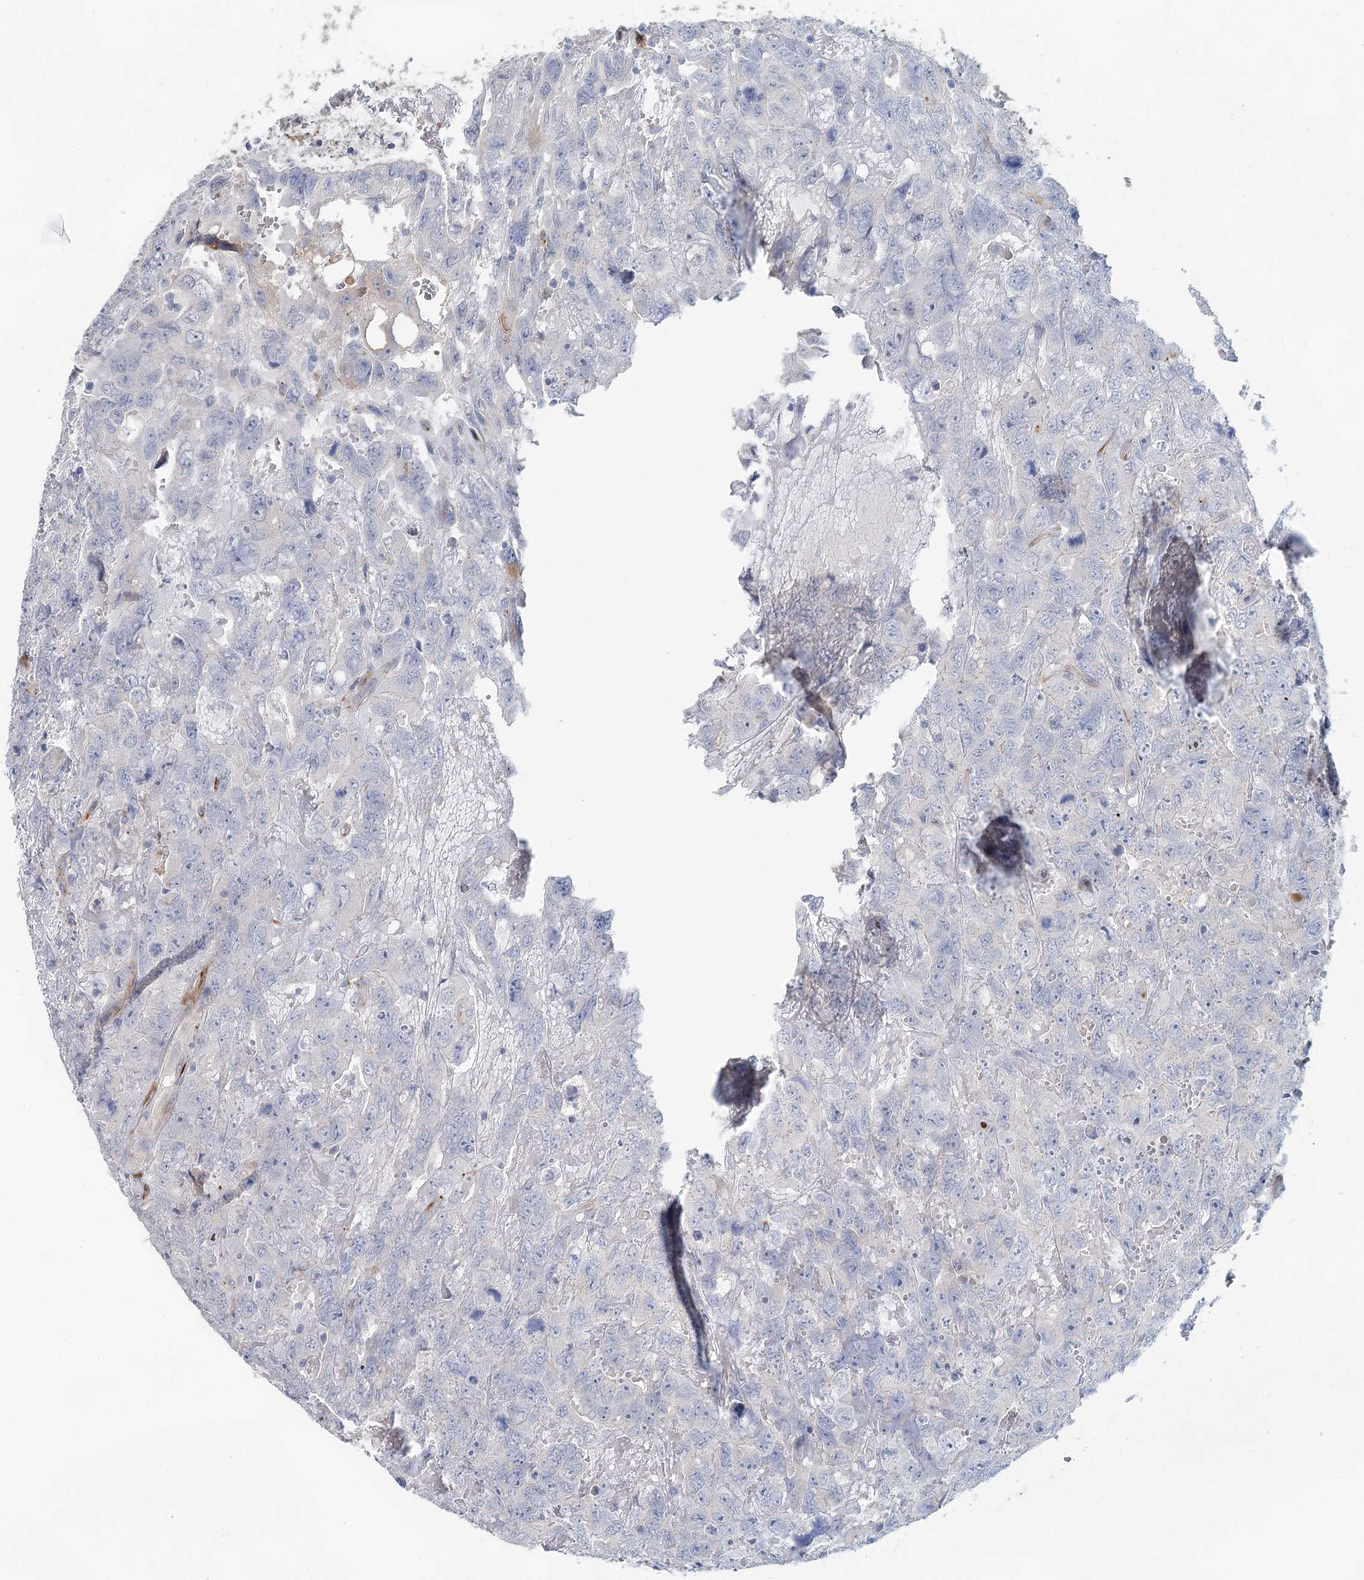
{"staining": {"intensity": "negative", "quantity": "none", "location": "none"}, "tissue": "testis cancer", "cell_type": "Tumor cells", "image_type": "cancer", "snomed": [{"axis": "morphology", "description": "Carcinoma, Embryonal, NOS"}, {"axis": "topography", "description": "Testis"}], "caption": "Immunohistochemistry (IHC) micrograph of neoplastic tissue: embryonal carcinoma (testis) stained with DAB (3,3'-diaminobenzidine) demonstrates no significant protein staining in tumor cells.", "gene": "SLC19A3", "patient": {"sex": "male", "age": 45}}